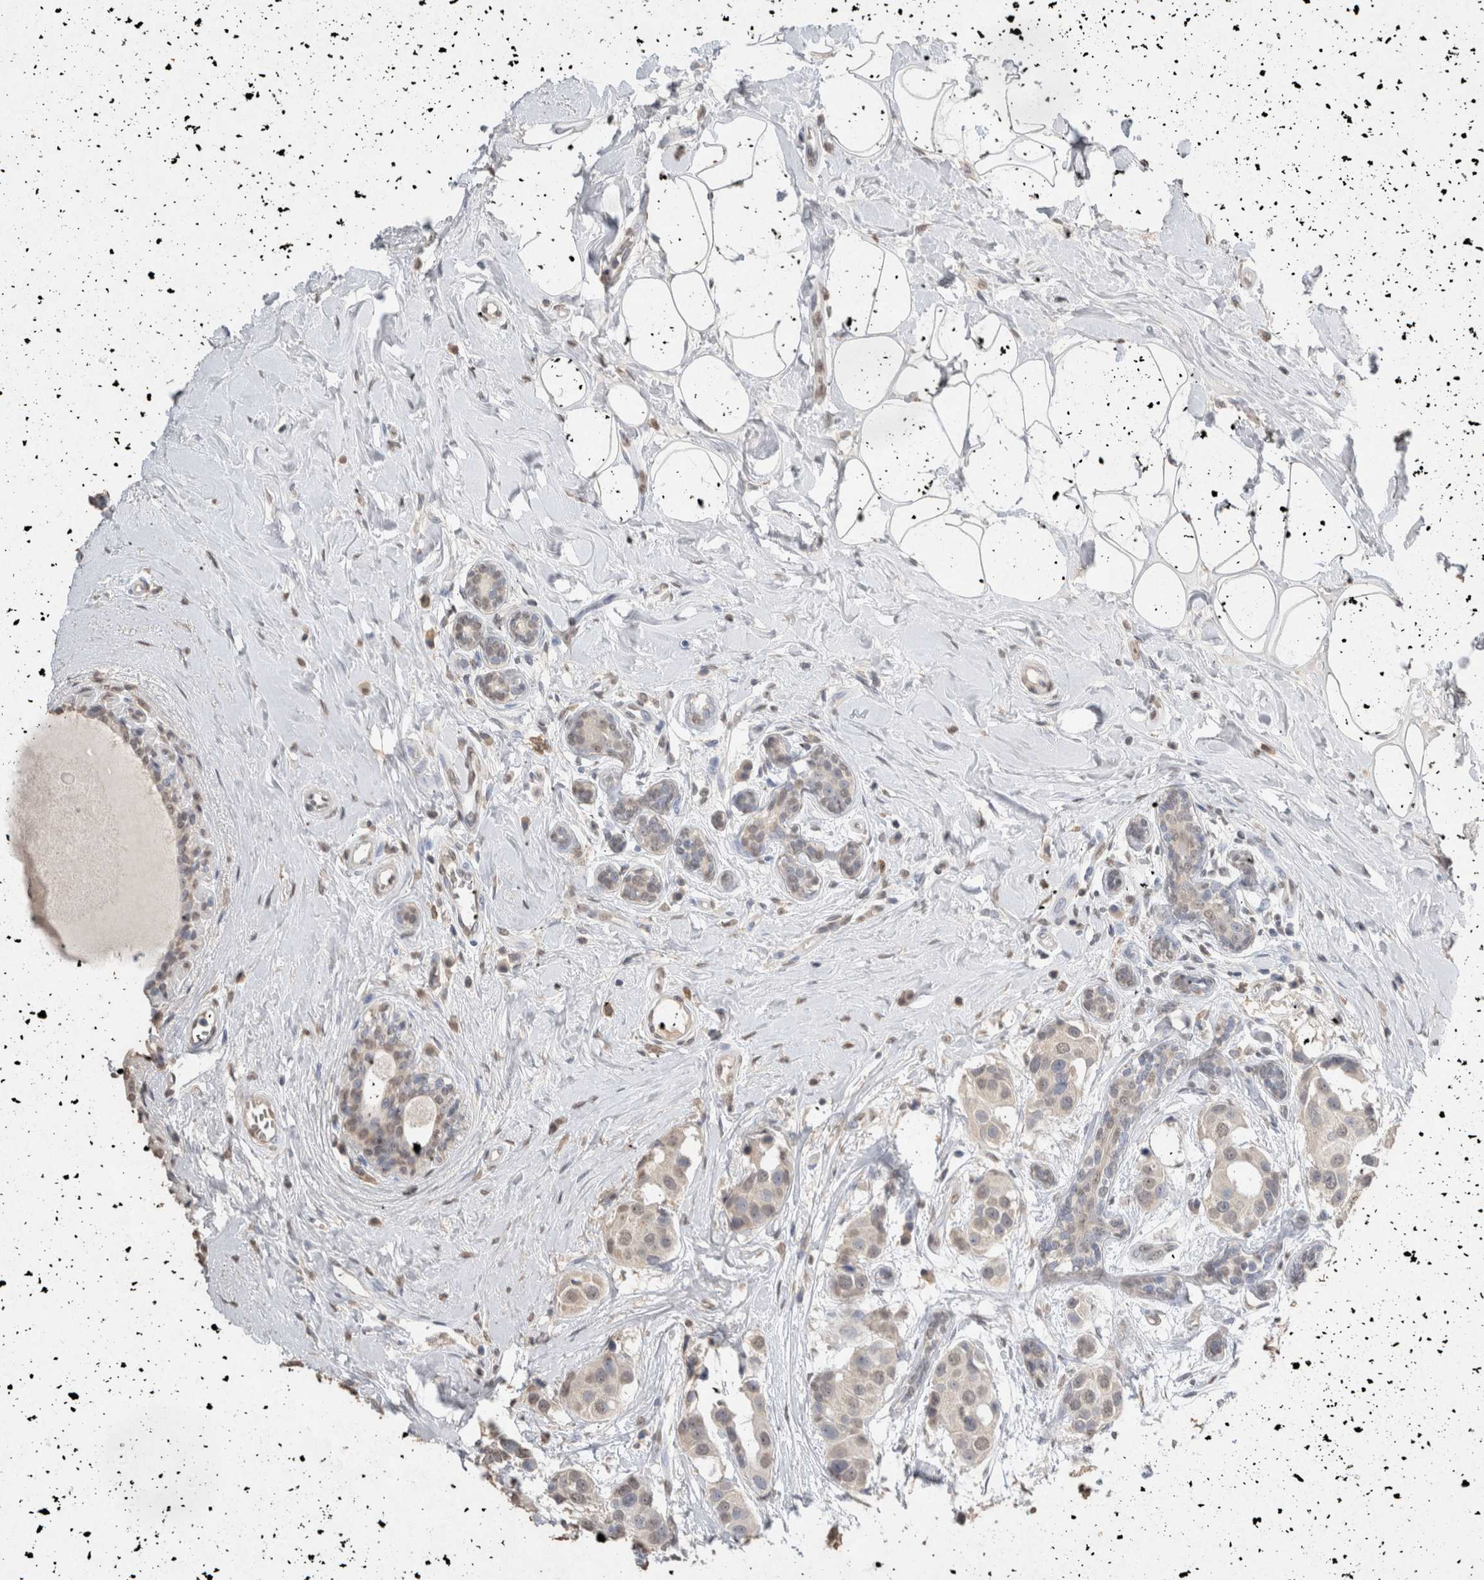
{"staining": {"intensity": "negative", "quantity": "none", "location": "none"}, "tissue": "breast cancer", "cell_type": "Tumor cells", "image_type": "cancer", "snomed": [{"axis": "morphology", "description": "Normal tissue, NOS"}, {"axis": "morphology", "description": "Duct carcinoma"}, {"axis": "topography", "description": "Breast"}], "caption": "DAB immunohistochemical staining of human breast infiltrating ductal carcinoma reveals no significant expression in tumor cells.", "gene": "LGALS2", "patient": {"sex": "female", "age": 39}}